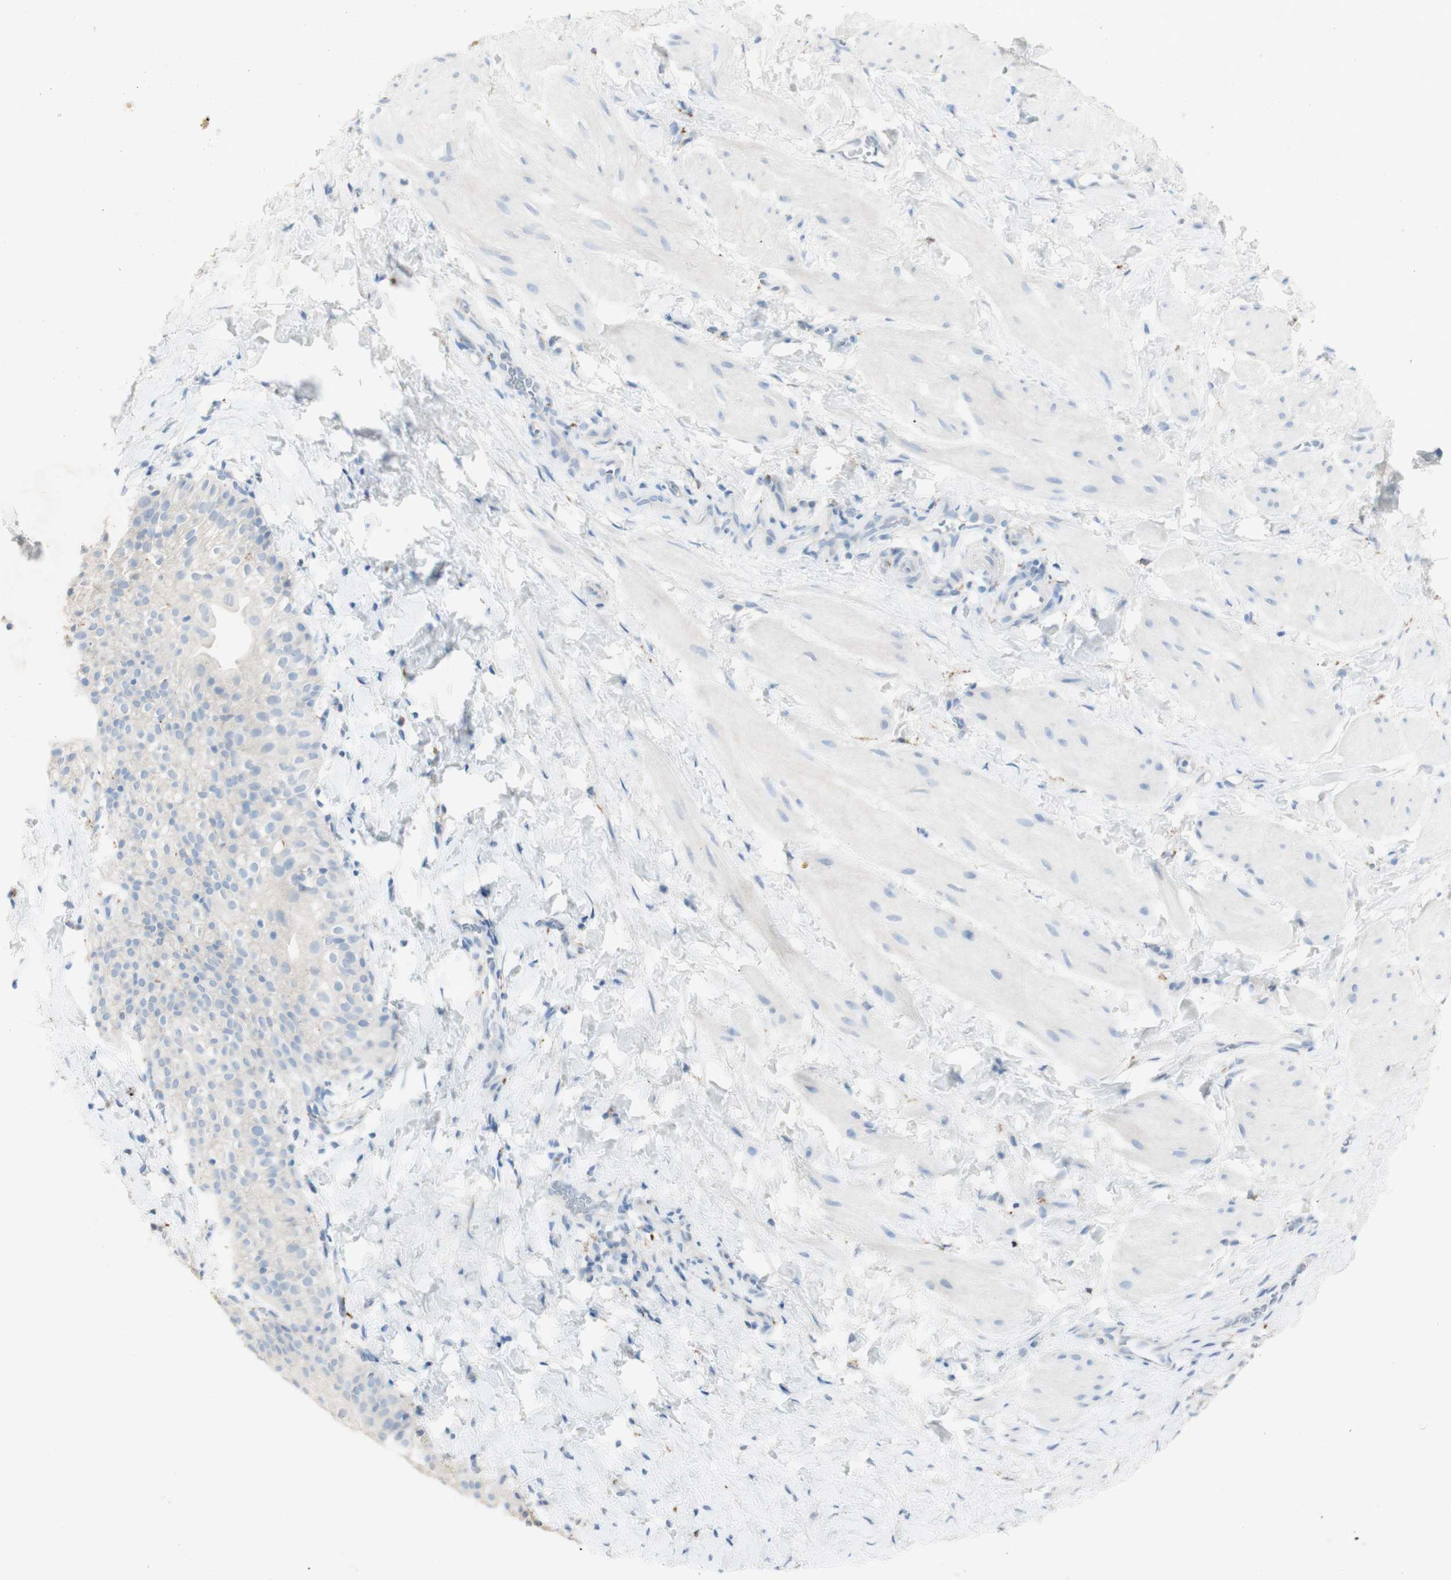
{"staining": {"intensity": "negative", "quantity": "none", "location": "none"}, "tissue": "smooth muscle", "cell_type": "Smooth muscle cells", "image_type": "normal", "snomed": [{"axis": "morphology", "description": "Normal tissue, NOS"}, {"axis": "topography", "description": "Smooth muscle"}], "caption": "Smooth muscle cells are negative for protein expression in normal human smooth muscle. Brightfield microscopy of IHC stained with DAB (brown) and hematoxylin (blue), captured at high magnification.", "gene": "ART3", "patient": {"sex": "male", "age": 16}}